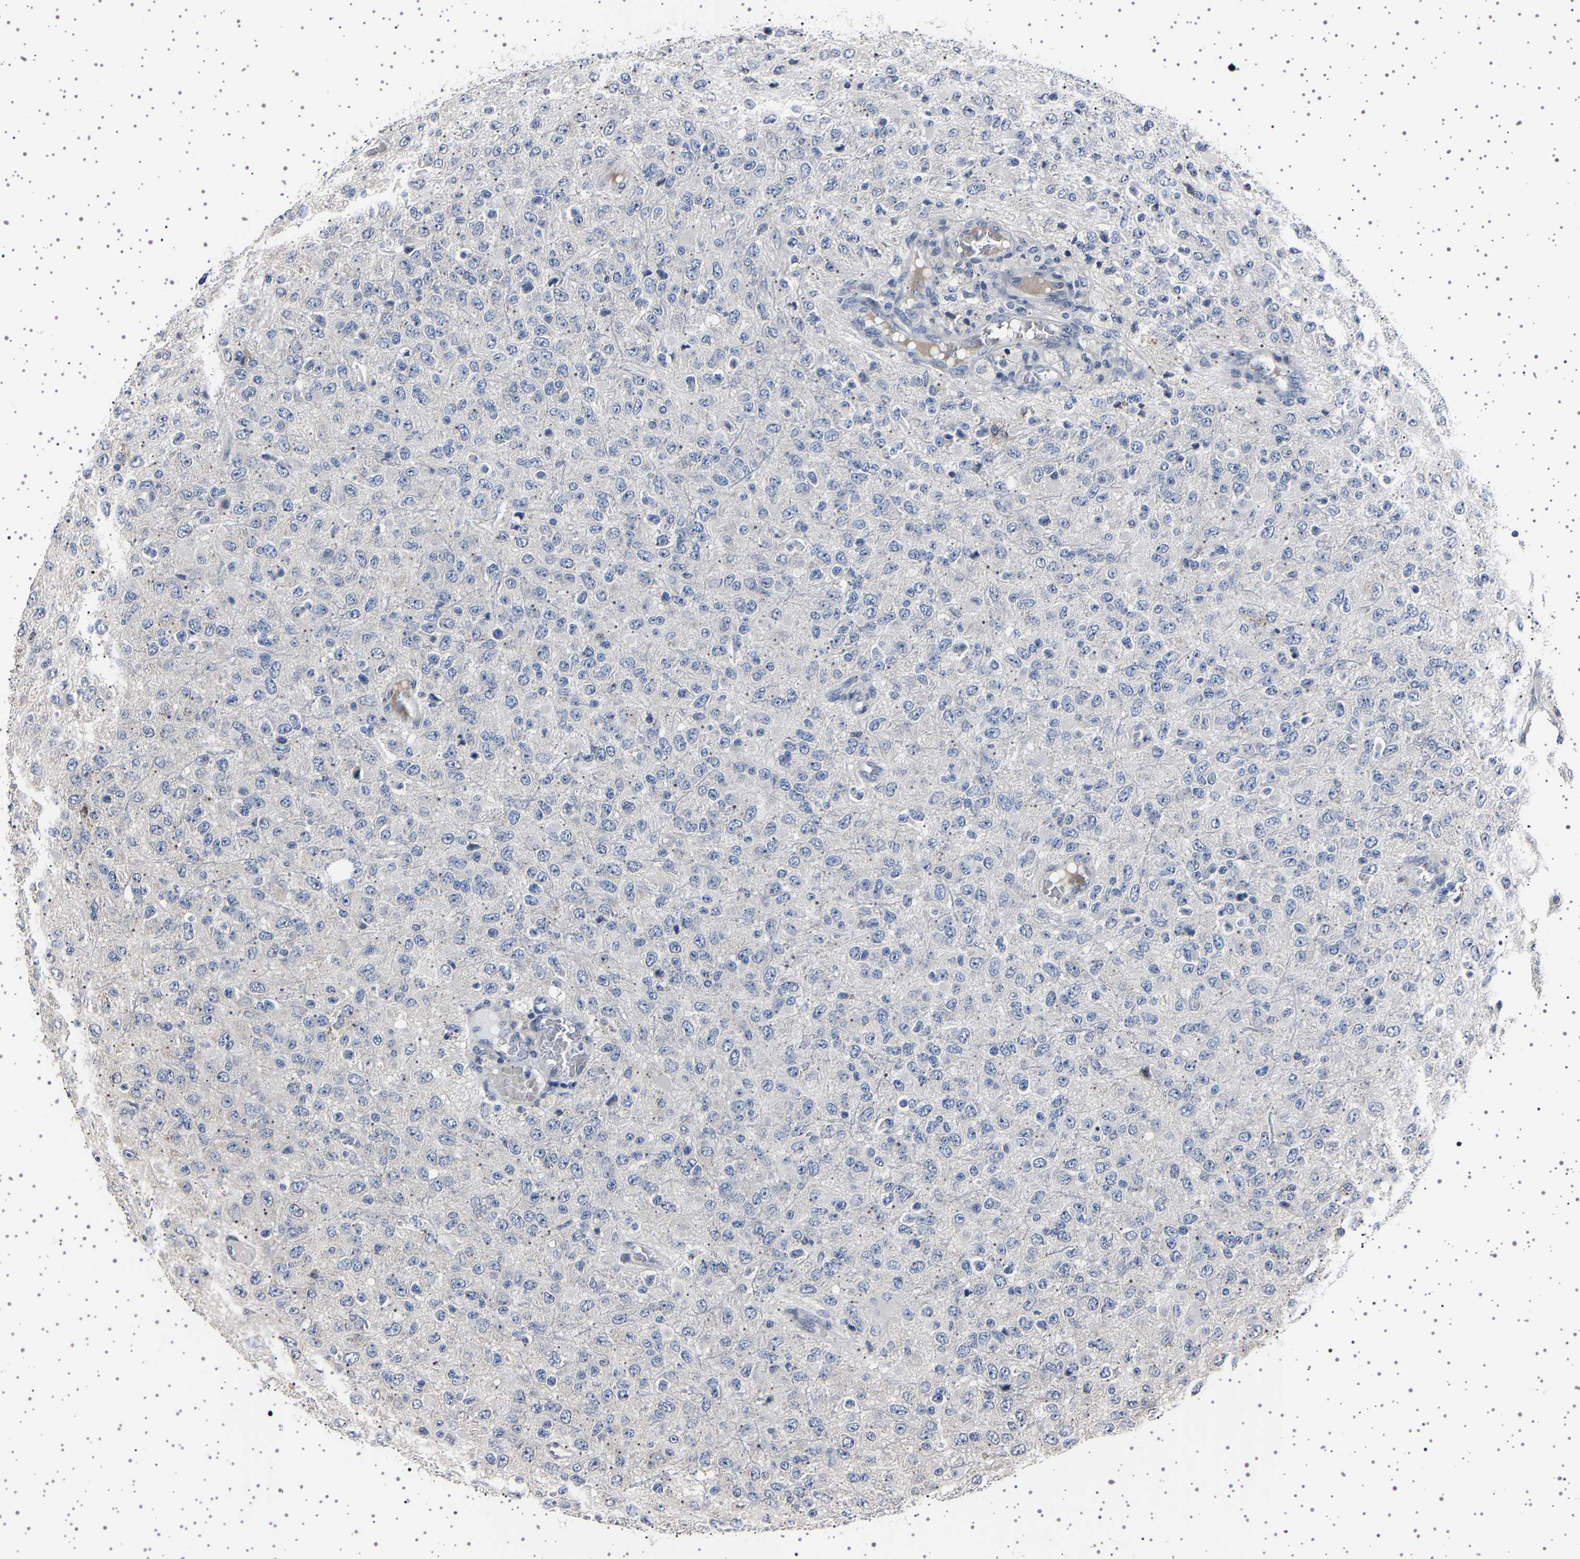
{"staining": {"intensity": "negative", "quantity": "none", "location": "none"}, "tissue": "glioma", "cell_type": "Tumor cells", "image_type": "cancer", "snomed": [{"axis": "morphology", "description": "Glioma, malignant, High grade"}, {"axis": "topography", "description": "pancreas cauda"}], "caption": "A histopathology image of human glioma is negative for staining in tumor cells.", "gene": "IL10RB", "patient": {"sex": "male", "age": 60}}